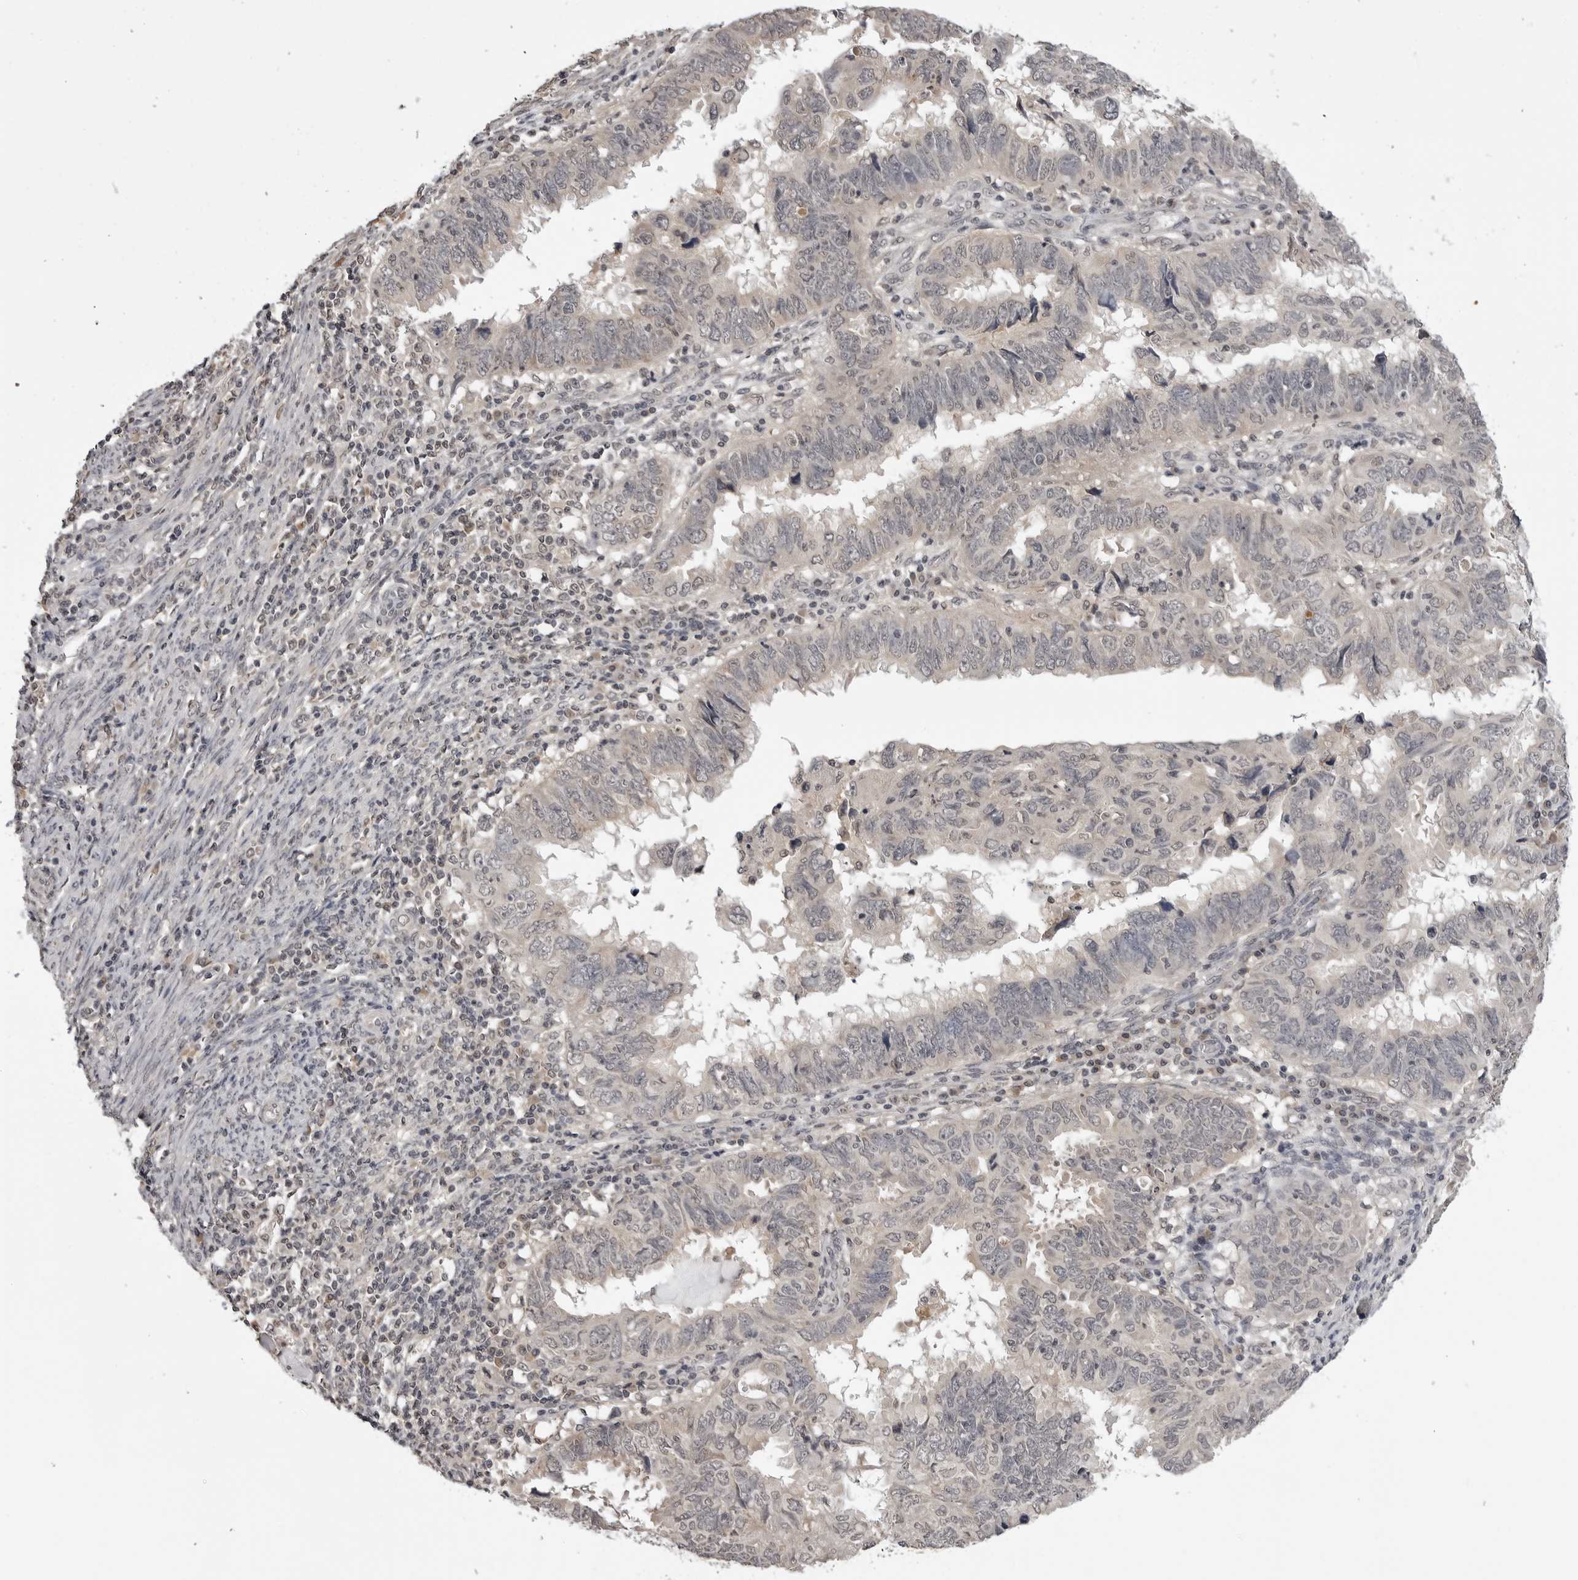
{"staining": {"intensity": "negative", "quantity": "none", "location": "none"}, "tissue": "endometrial cancer", "cell_type": "Tumor cells", "image_type": "cancer", "snomed": [{"axis": "morphology", "description": "Adenocarcinoma, NOS"}, {"axis": "topography", "description": "Uterus"}], "caption": "This photomicrograph is of endometrial cancer stained with immunohistochemistry to label a protein in brown with the nuclei are counter-stained blue. There is no positivity in tumor cells. (DAB (3,3'-diaminobenzidine) IHC visualized using brightfield microscopy, high magnification).", "gene": "CDK20", "patient": {"sex": "female", "age": 77}}